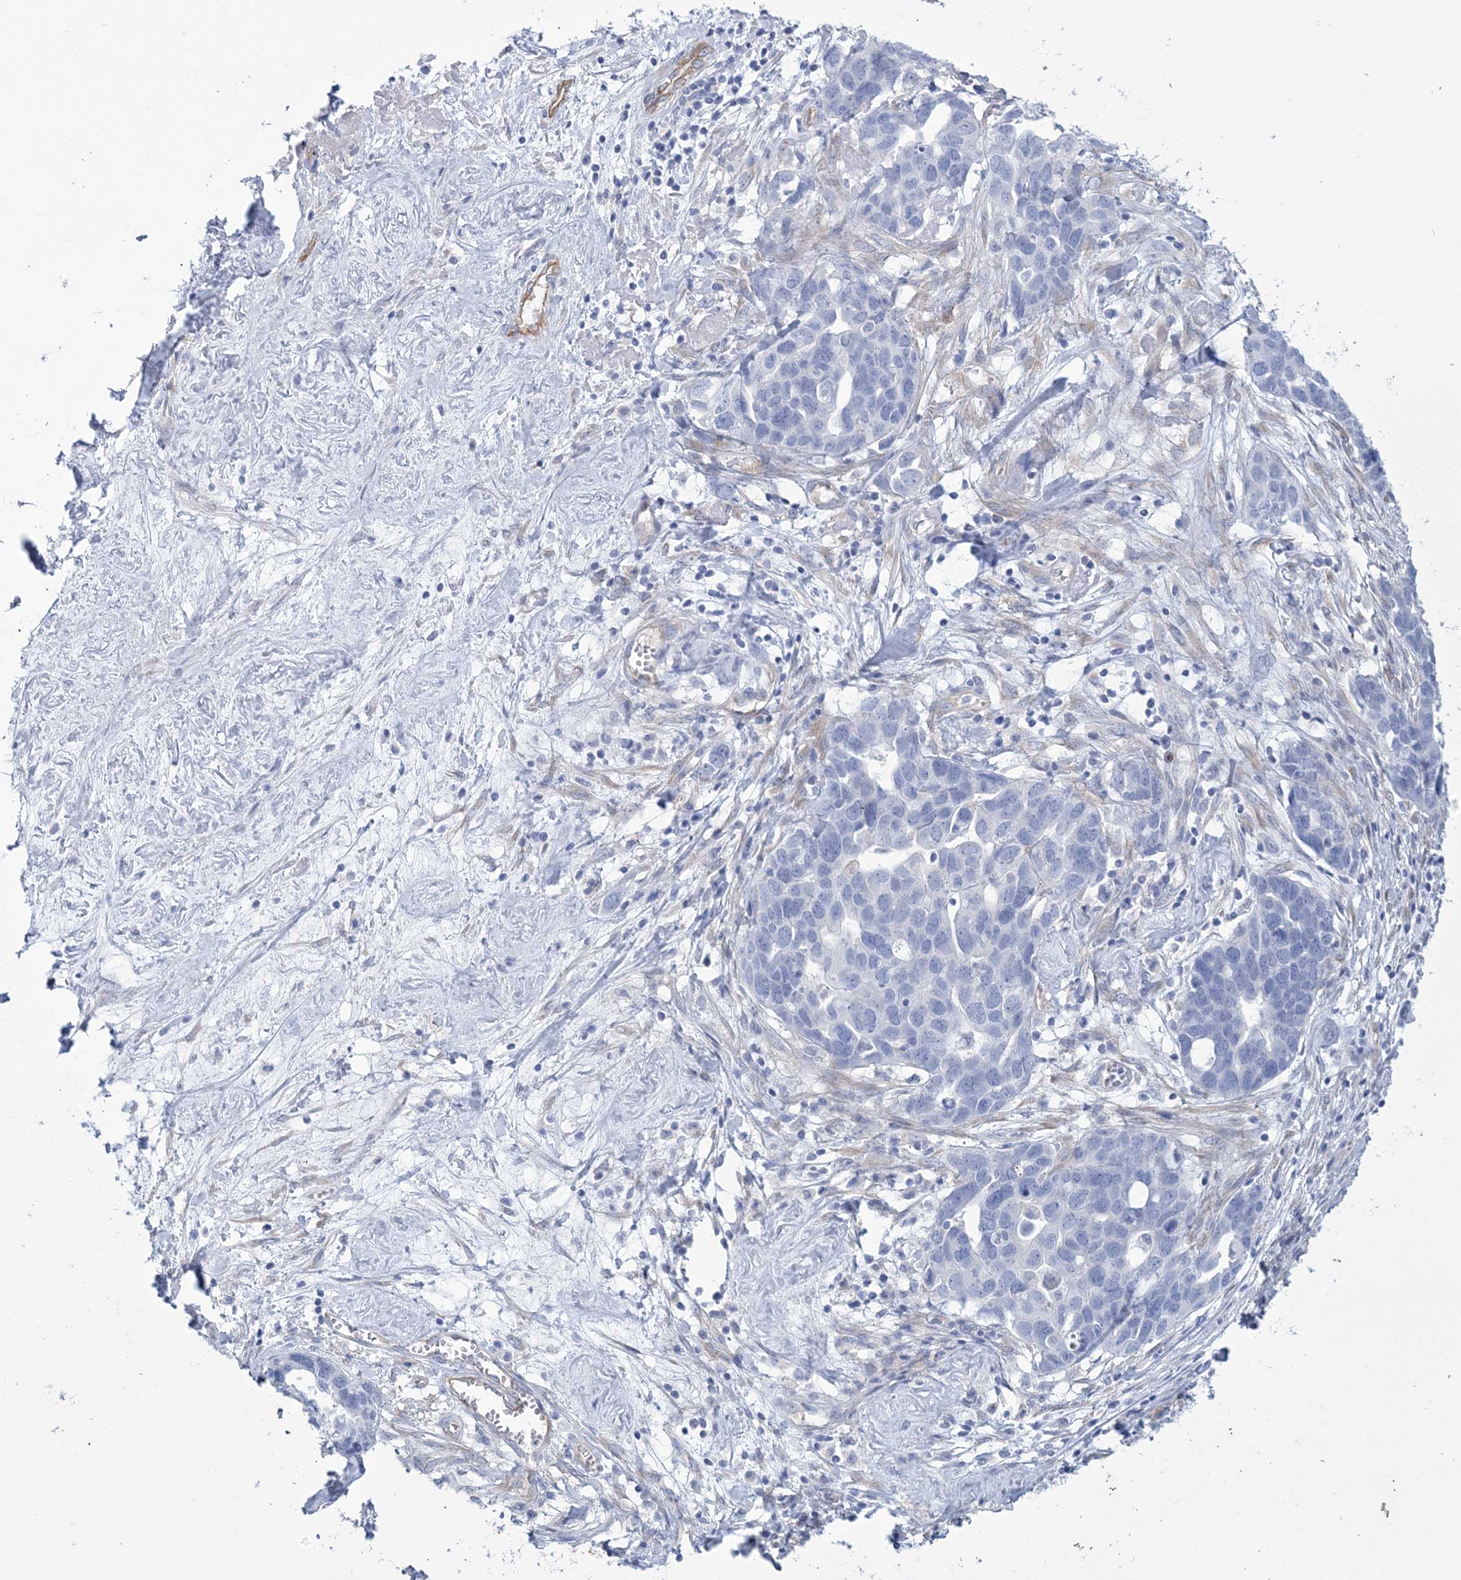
{"staining": {"intensity": "negative", "quantity": "none", "location": "none"}, "tissue": "ovarian cancer", "cell_type": "Tumor cells", "image_type": "cancer", "snomed": [{"axis": "morphology", "description": "Cystadenocarcinoma, serous, NOS"}, {"axis": "topography", "description": "Ovary"}], "caption": "Protein analysis of ovarian cancer demonstrates no significant positivity in tumor cells.", "gene": "RAB11FIP5", "patient": {"sex": "female", "age": 54}}